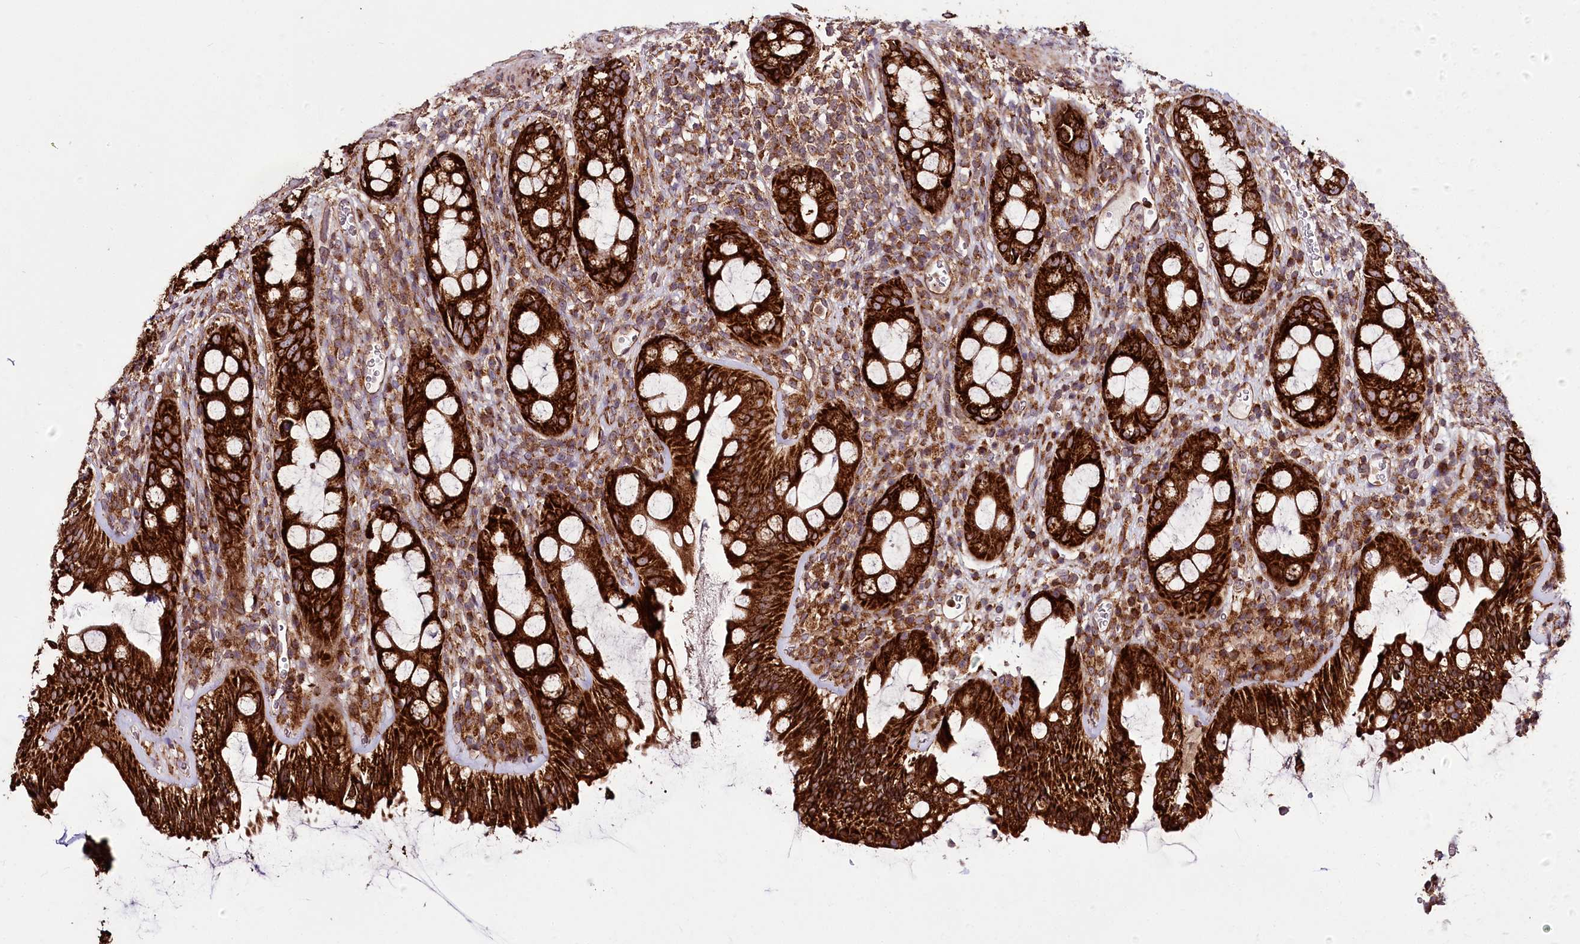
{"staining": {"intensity": "strong", "quantity": ">75%", "location": "cytoplasmic/membranous"}, "tissue": "rectum", "cell_type": "Glandular cells", "image_type": "normal", "snomed": [{"axis": "morphology", "description": "Normal tissue, NOS"}, {"axis": "topography", "description": "Rectum"}], "caption": "An immunohistochemistry image of normal tissue is shown. Protein staining in brown labels strong cytoplasmic/membranous positivity in rectum within glandular cells.", "gene": "RAB7A", "patient": {"sex": "female", "age": 57}}